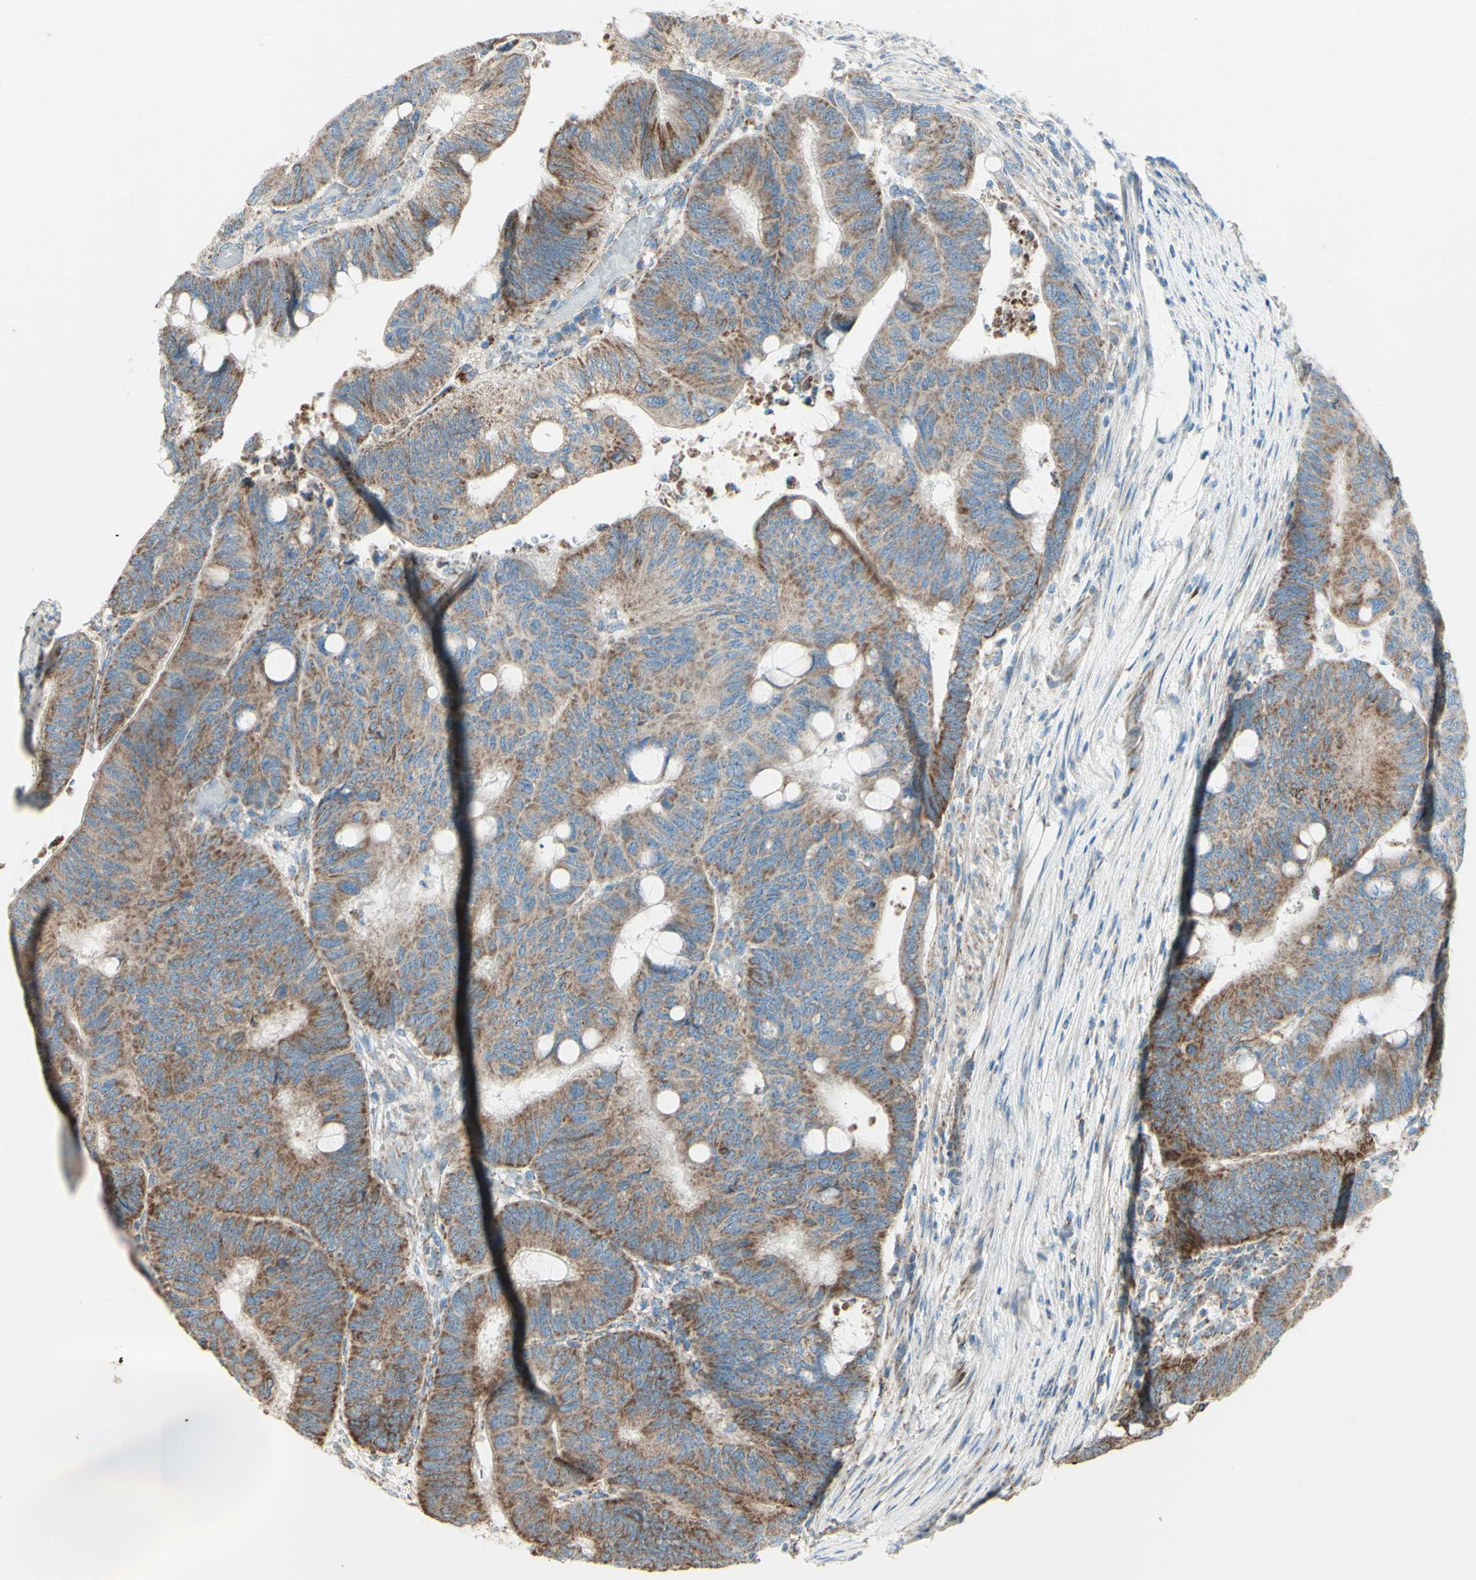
{"staining": {"intensity": "moderate", "quantity": ">75%", "location": "cytoplasmic/membranous"}, "tissue": "colorectal cancer", "cell_type": "Tumor cells", "image_type": "cancer", "snomed": [{"axis": "morphology", "description": "Normal tissue, NOS"}, {"axis": "morphology", "description": "Adenocarcinoma, NOS"}, {"axis": "topography", "description": "Rectum"}, {"axis": "topography", "description": "Peripheral nerve tissue"}], "caption": "Colorectal cancer stained with DAB (3,3'-diaminobenzidine) IHC displays medium levels of moderate cytoplasmic/membranous staining in approximately >75% of tumor cells. Using DAB (3,3'-diaminobenzidine) (brown) and hematoxylin (blue) stains, captured at high magnification using brightfield microscopy.", "gene": "RHOT1", "patient": {"sex": "male", "age": 92}}